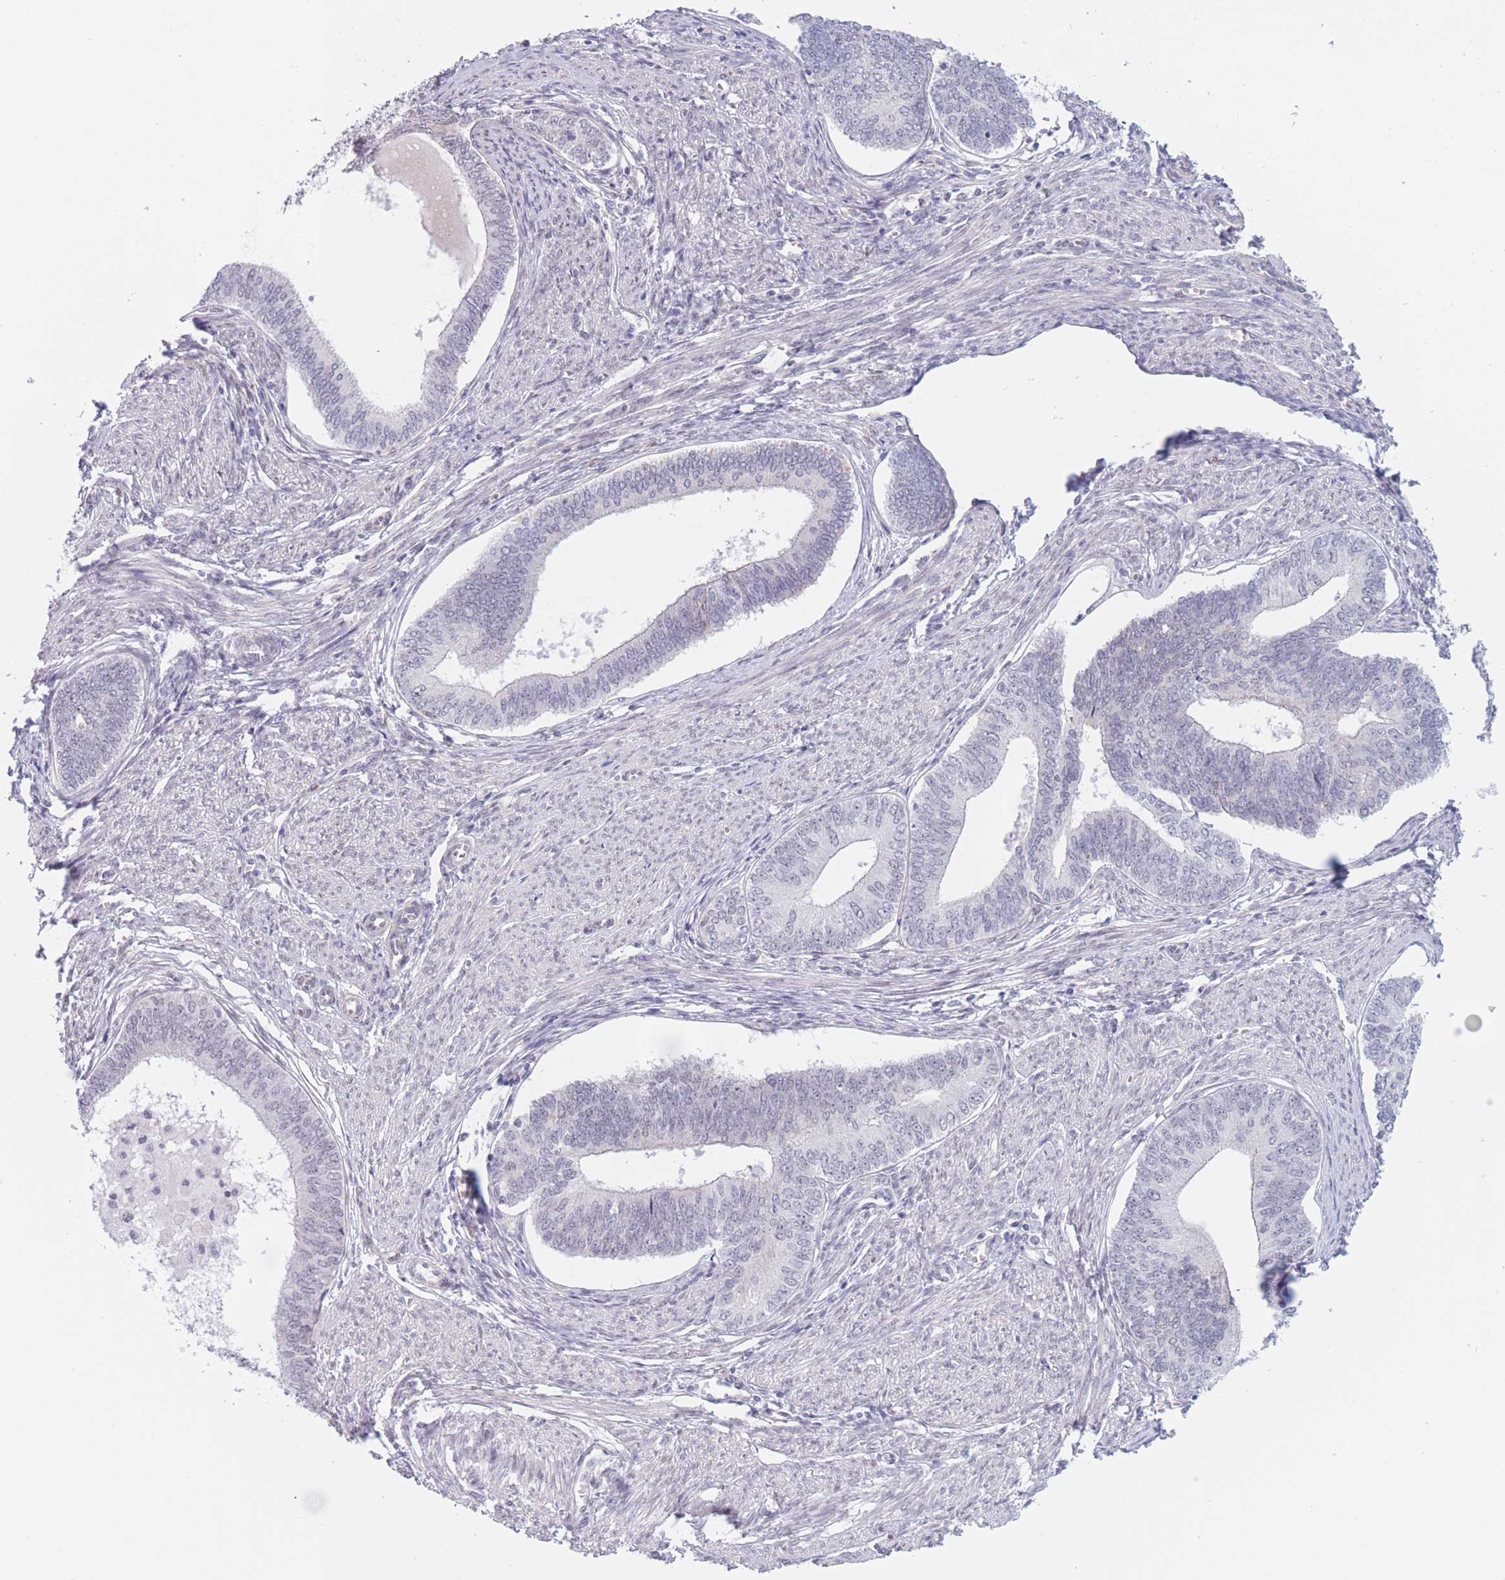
{"staining": {"intensity": "negative", "quantity": "none", "location": "none"}, "tissue": "endometrial cancer", "cell_type": "Tumor cells", "image_type": "cancer", "snomed": [{"axis": "morphology", "description": "Adenocarcinoma, NOS"}, {"axis": "topography", "description": "Endometrium"}], "caption": "This image is of adenocarcinoma (endometrial) stained with immunohistochemistry (IHC) to label a protein in brown with the nuclei are counter-stained blue. There is no expression in tumor cells.", "gene": "PODXL", "patient": {"sex": "female", "age": 68}}